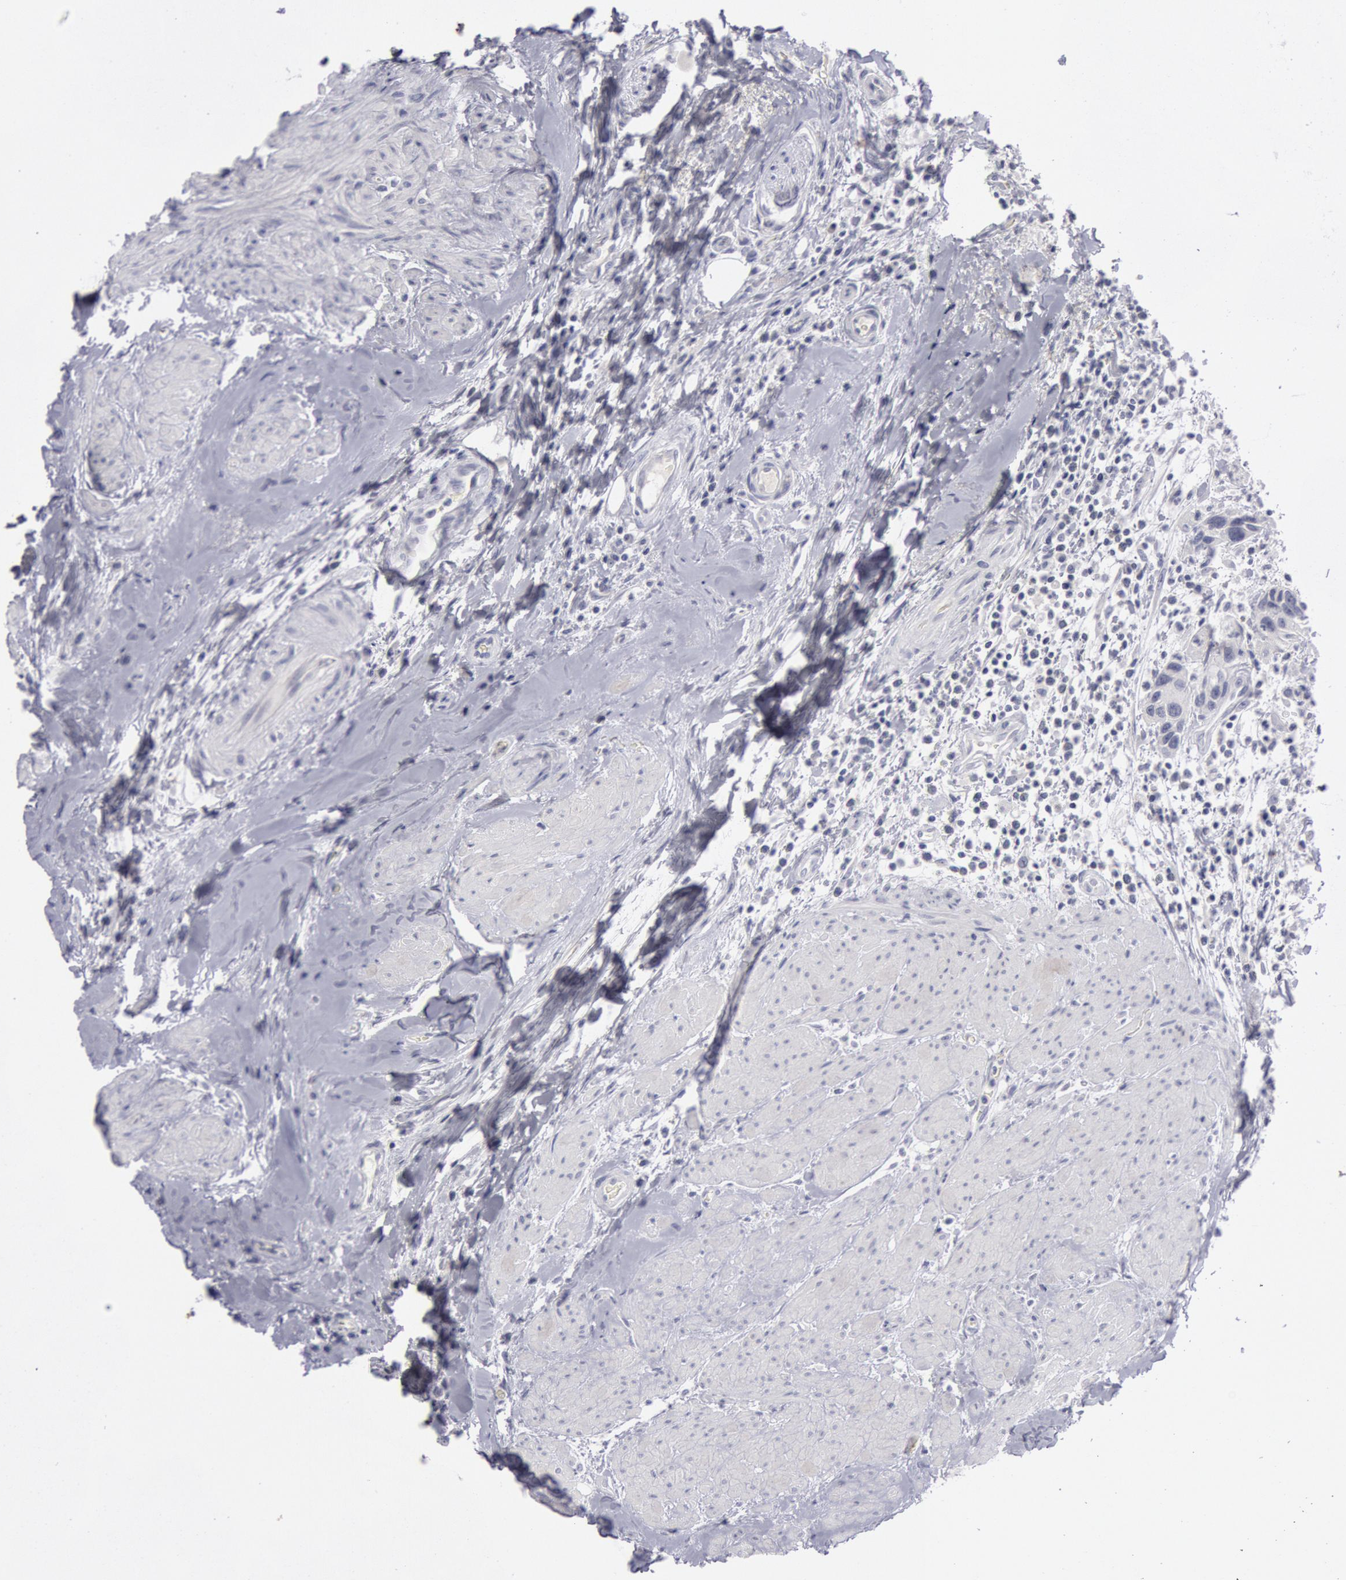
{"staining": {"intensity": "negative", "quantity": "none", "location": "none"}, "tissue": "urothelial cancer", "cell_type": "Tumor cells", "image_type": "cancer", "snomed": [{"axis": "morphology", "description": "Urothelial carcinoma, High grade"}, {"axis": "topography", "description": "Urinary bladder"}], "caption": "DAB (3,3'-diaminobenzidine) immunohistochemical staining of urothelial cancer exhibits no significant staining in tumor cells.", "gene": "KRT16", "patient": {"sex": "male", "age": 66}}